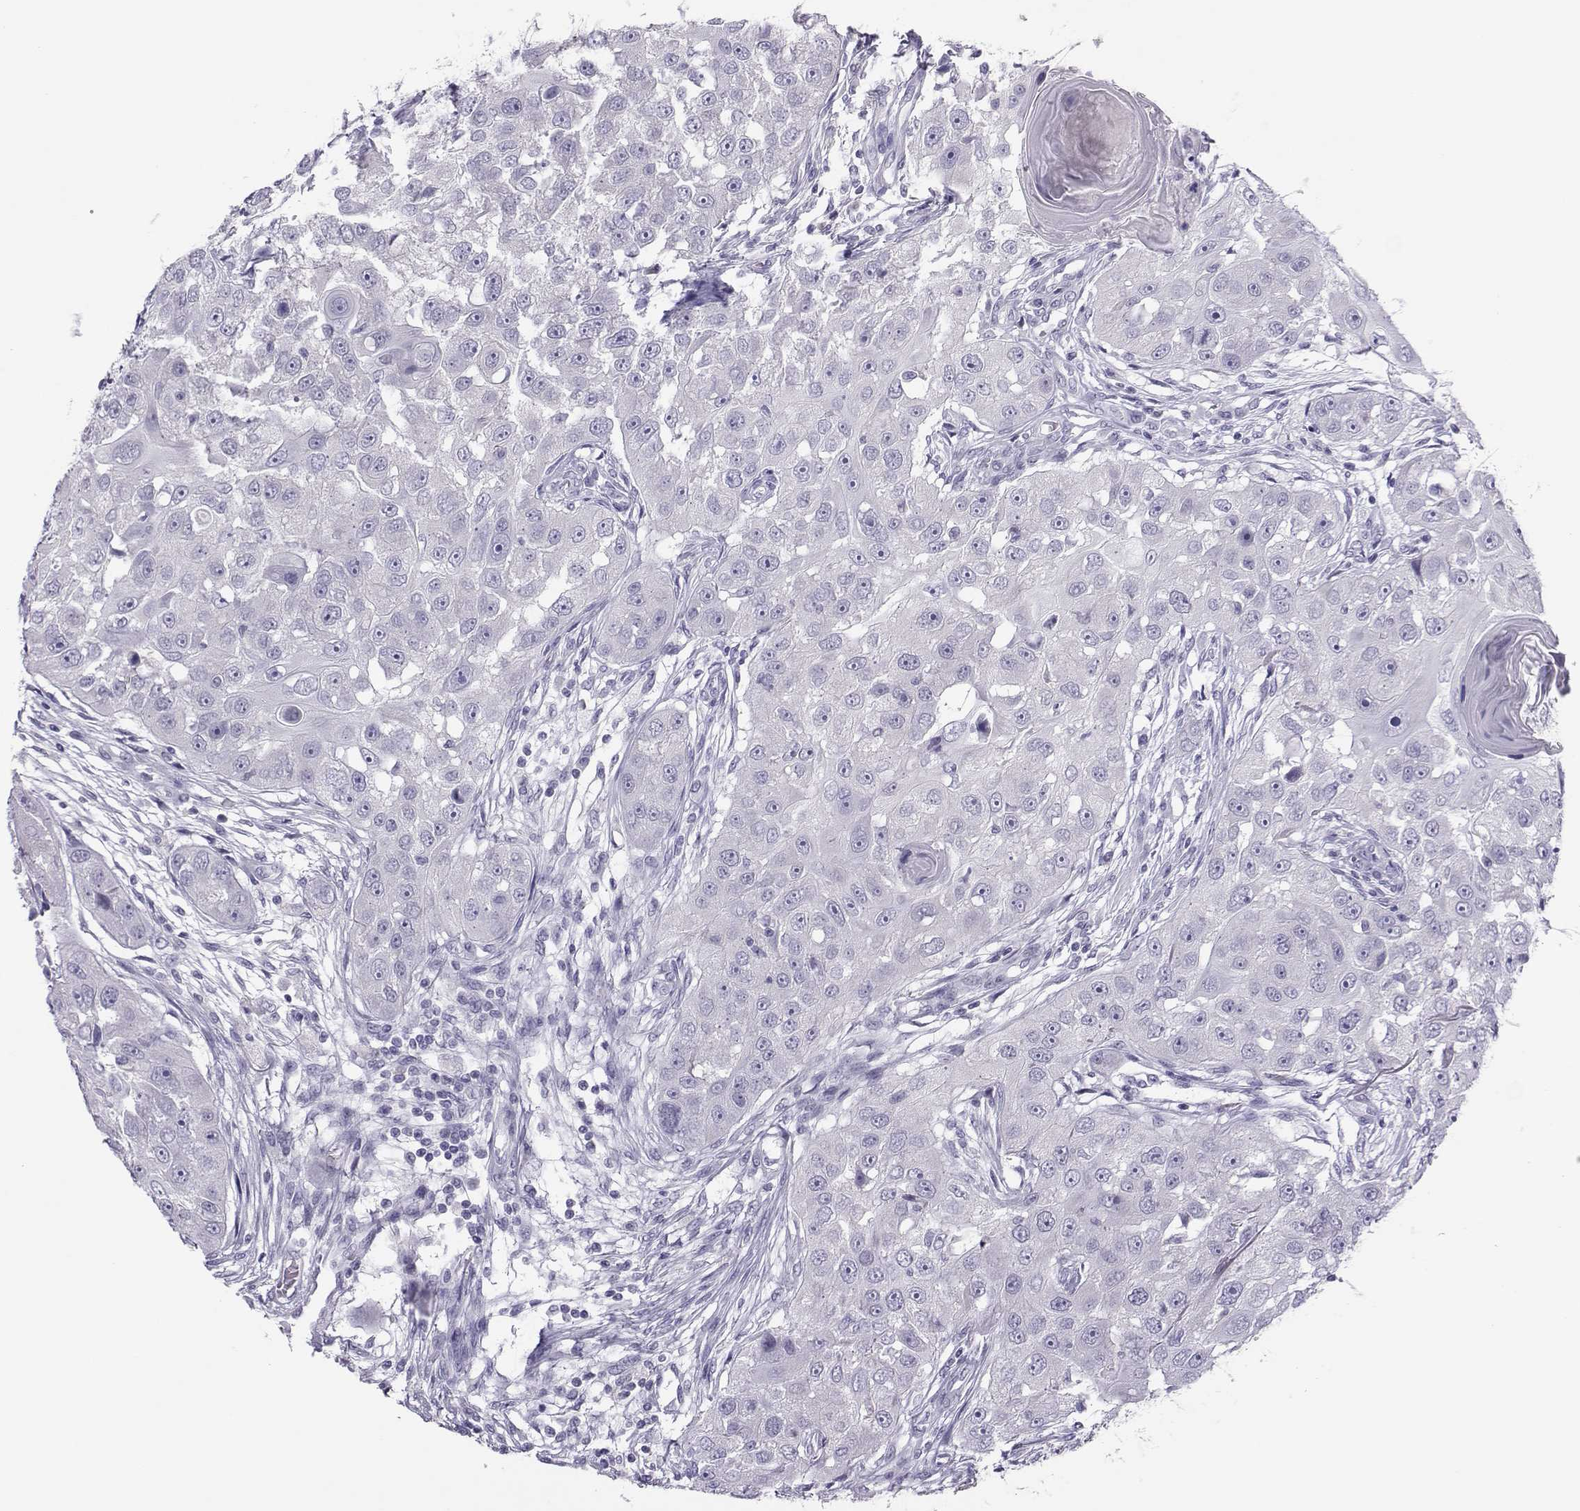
{"staining": {"intensity": "negative", "quantity": "none", "location": "none"}, "tissue": "head and neck cancer", "cell_type": "Tumor cells", "image_type": "cancer", "snomed": [{"axis": "morphology", "description": "Squamous cell carcinoma, NOS"}, {"axis": "topography", "description": "Head-Neck"}], "caption": "IHC image of neoplastic tissue: squamous cell carcinoma (head and neck) stained with DAB demonstrates no significant protein positivity in tumor cells. The staining is performed using DAB brown chromogen with nuclei counter-stained in using hematoxylin.", "gene": "TRPM7", "patient": {"sex": "male", "age": 51}}